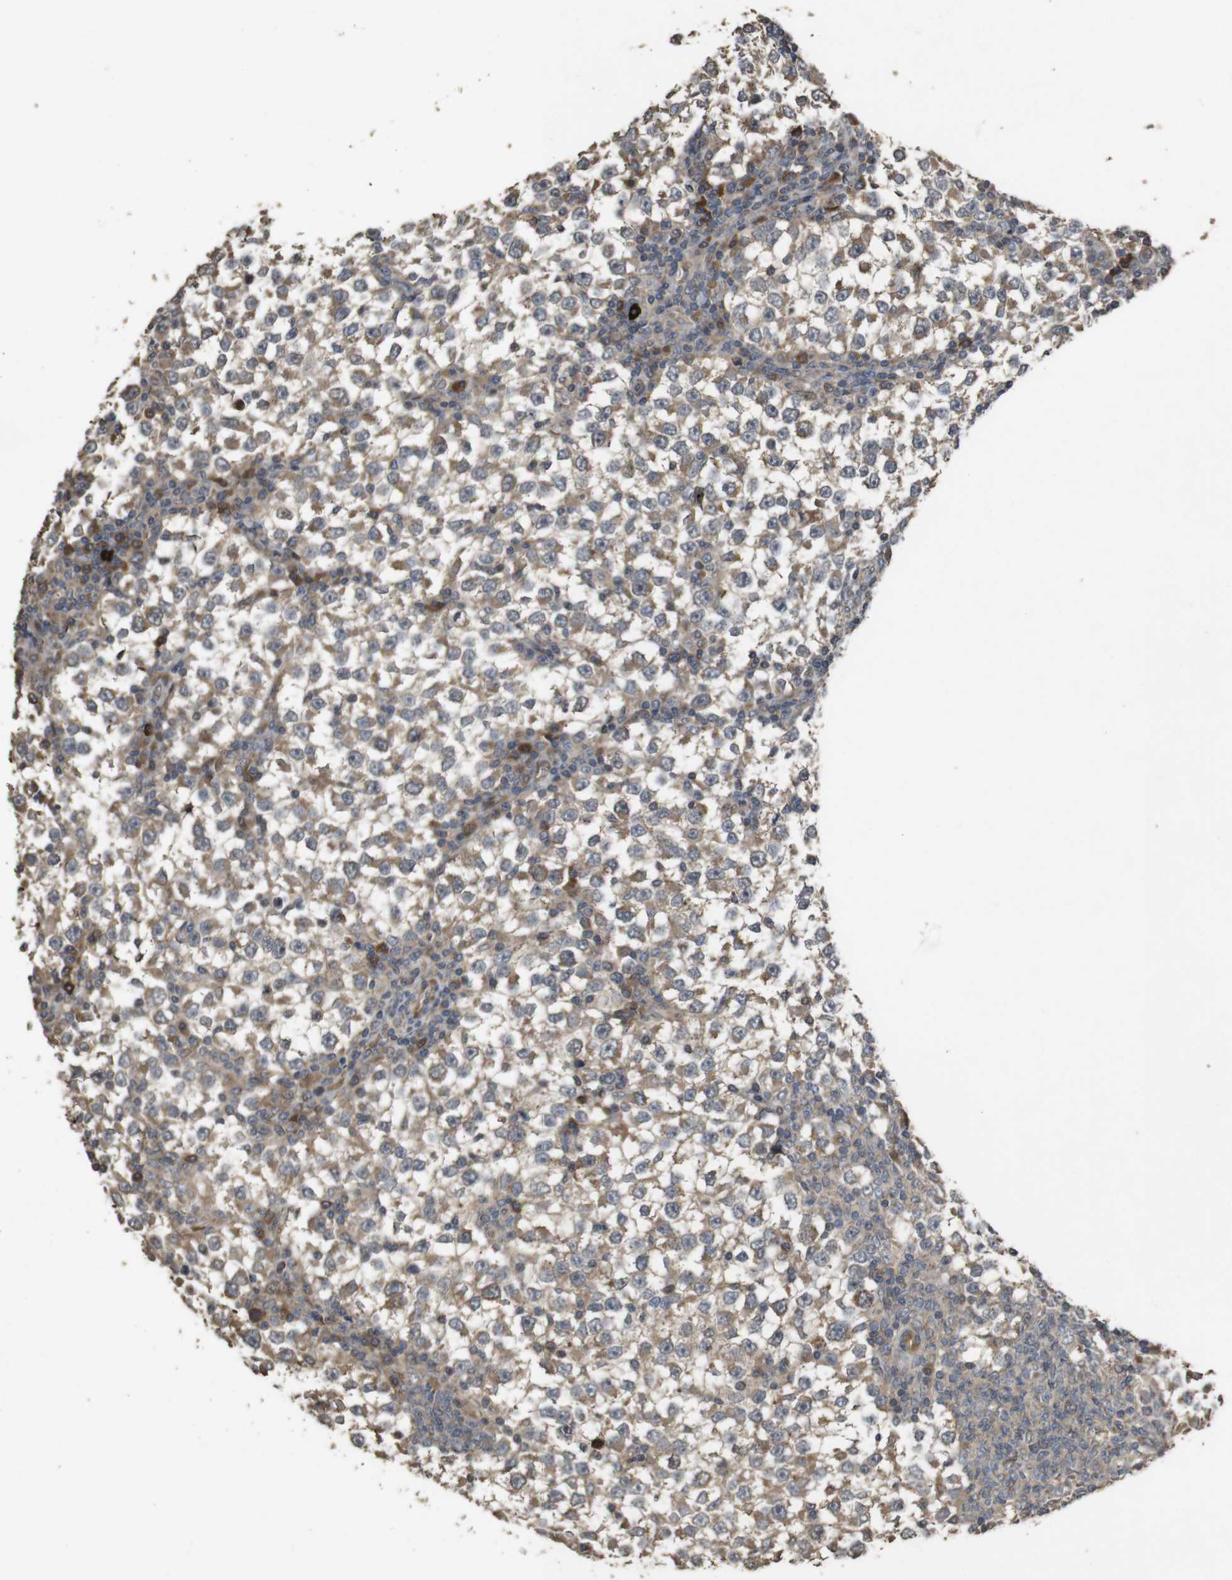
{"staining": {"intensity": "weak", "quantity": ">75%", "location": "cytoplasmic/membranous"}, "tissue": "testis cancer", "cell_type": "Tumor cells", "image_type": "cancer", "snomed": [{"axis": "morphology", "description": "Seminoma, NOS"}, {"axis": "topography", "description": "Testis"}], "caption": "IHC image of testis cancer stained for a protein (brown), which exhibits low levels of weak cytoplasmic/membranous positivity in about >75% of tumor cells.", "gene": "PCDHB10", "patient": {"sex": "male", "age": 65}}